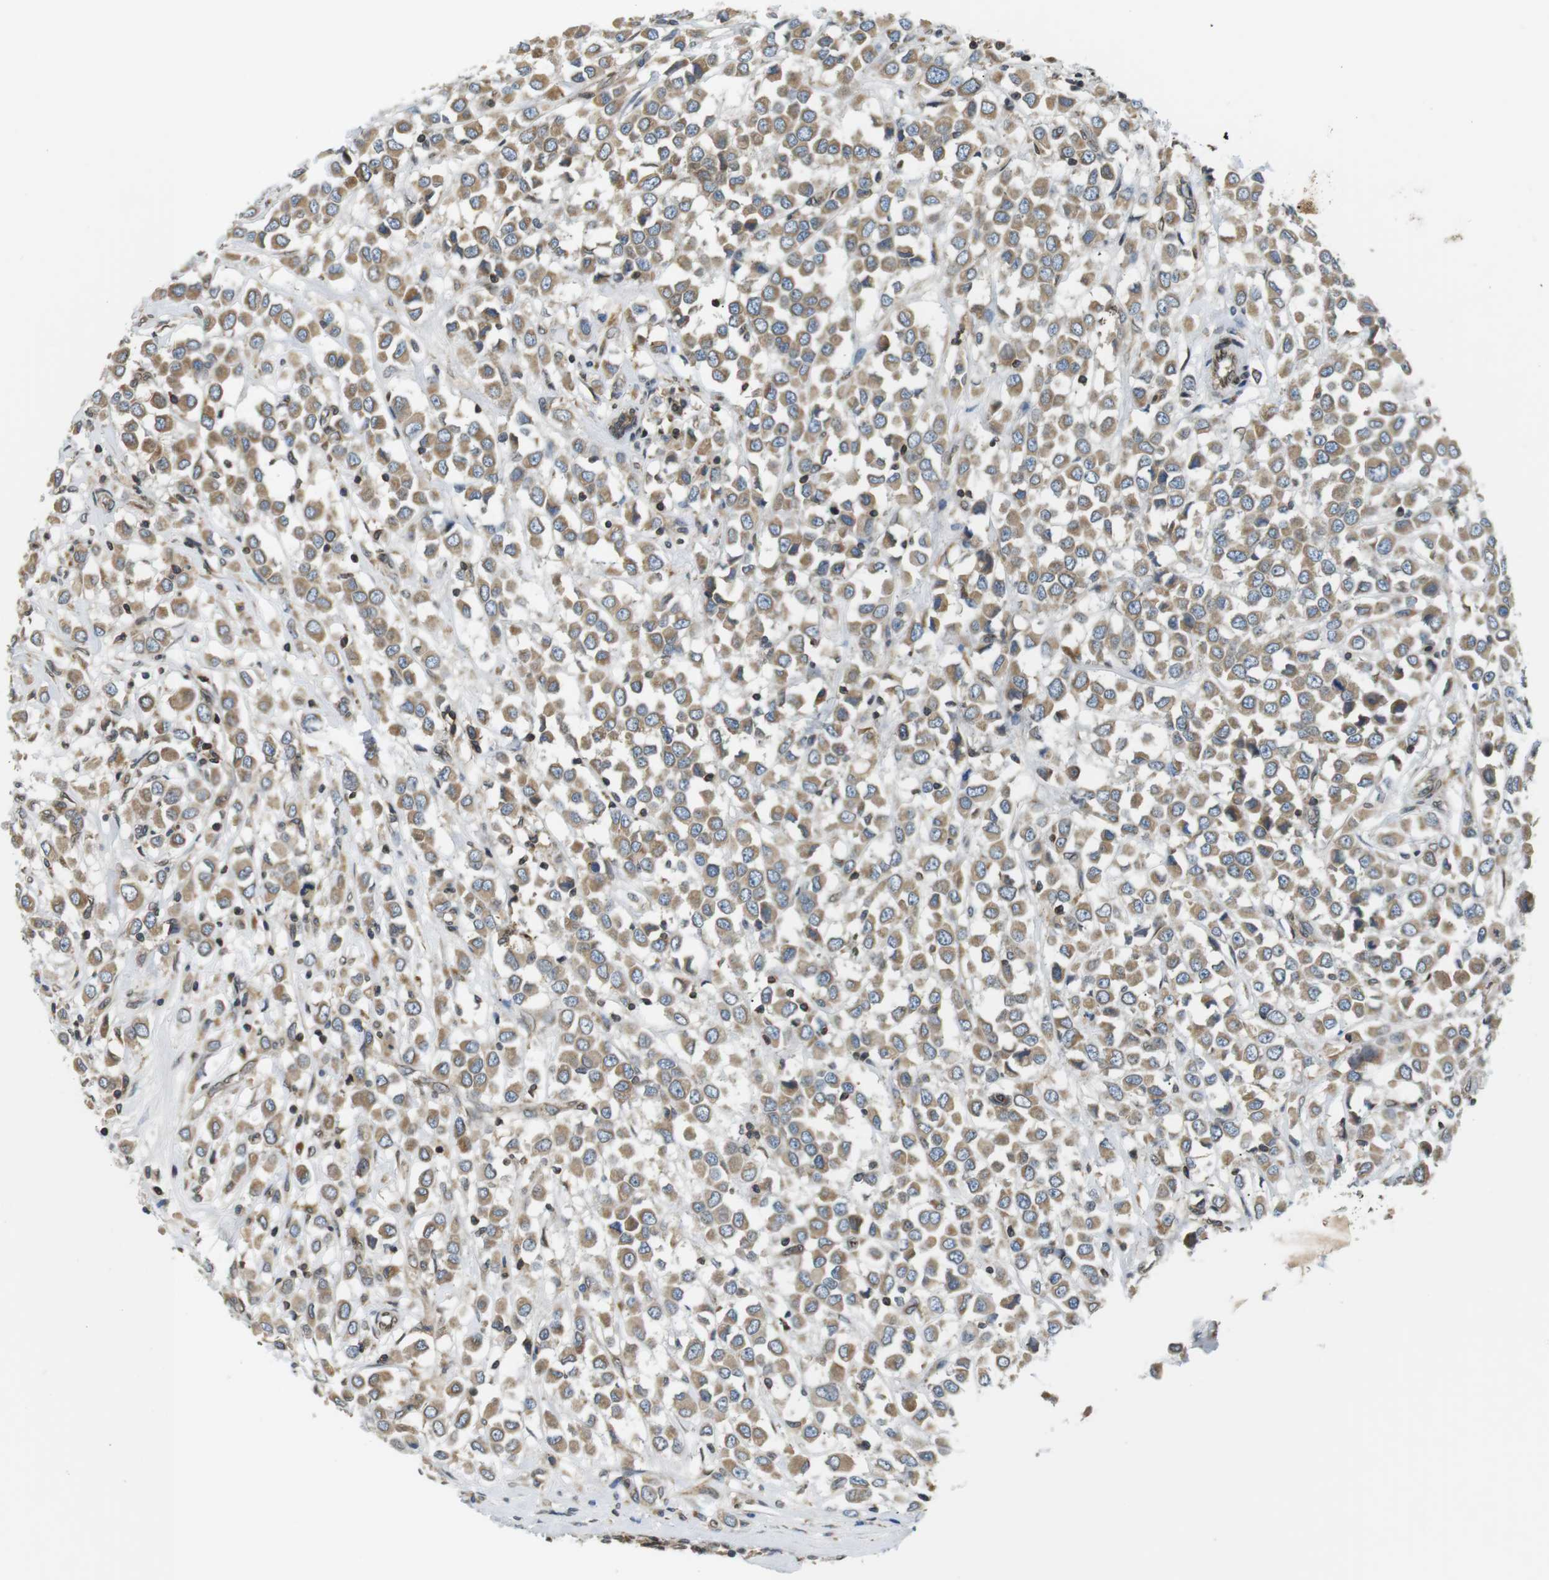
{"staining": {"intensity": "moderate", "quantity": ">75%", "location": "cytoplasmic/membranous"}, "tissue": "breast cancer", "cell_type": "Tumor cells", "image_type": "cancer", "snomed": [{"axis": "morphology", "description": "Duct carcinoma"}, {"axis": "topography", "description": "Breast"}], "caption": "Immunohistochemistry (IHC) of intraductal carcinoma (breast) shows medium levels of moderate cytoplasmic/membranous expression in approximately >75% of tumor cells.", "gene": "TMX4", "patient": {"sex": "female", "age": 61}}